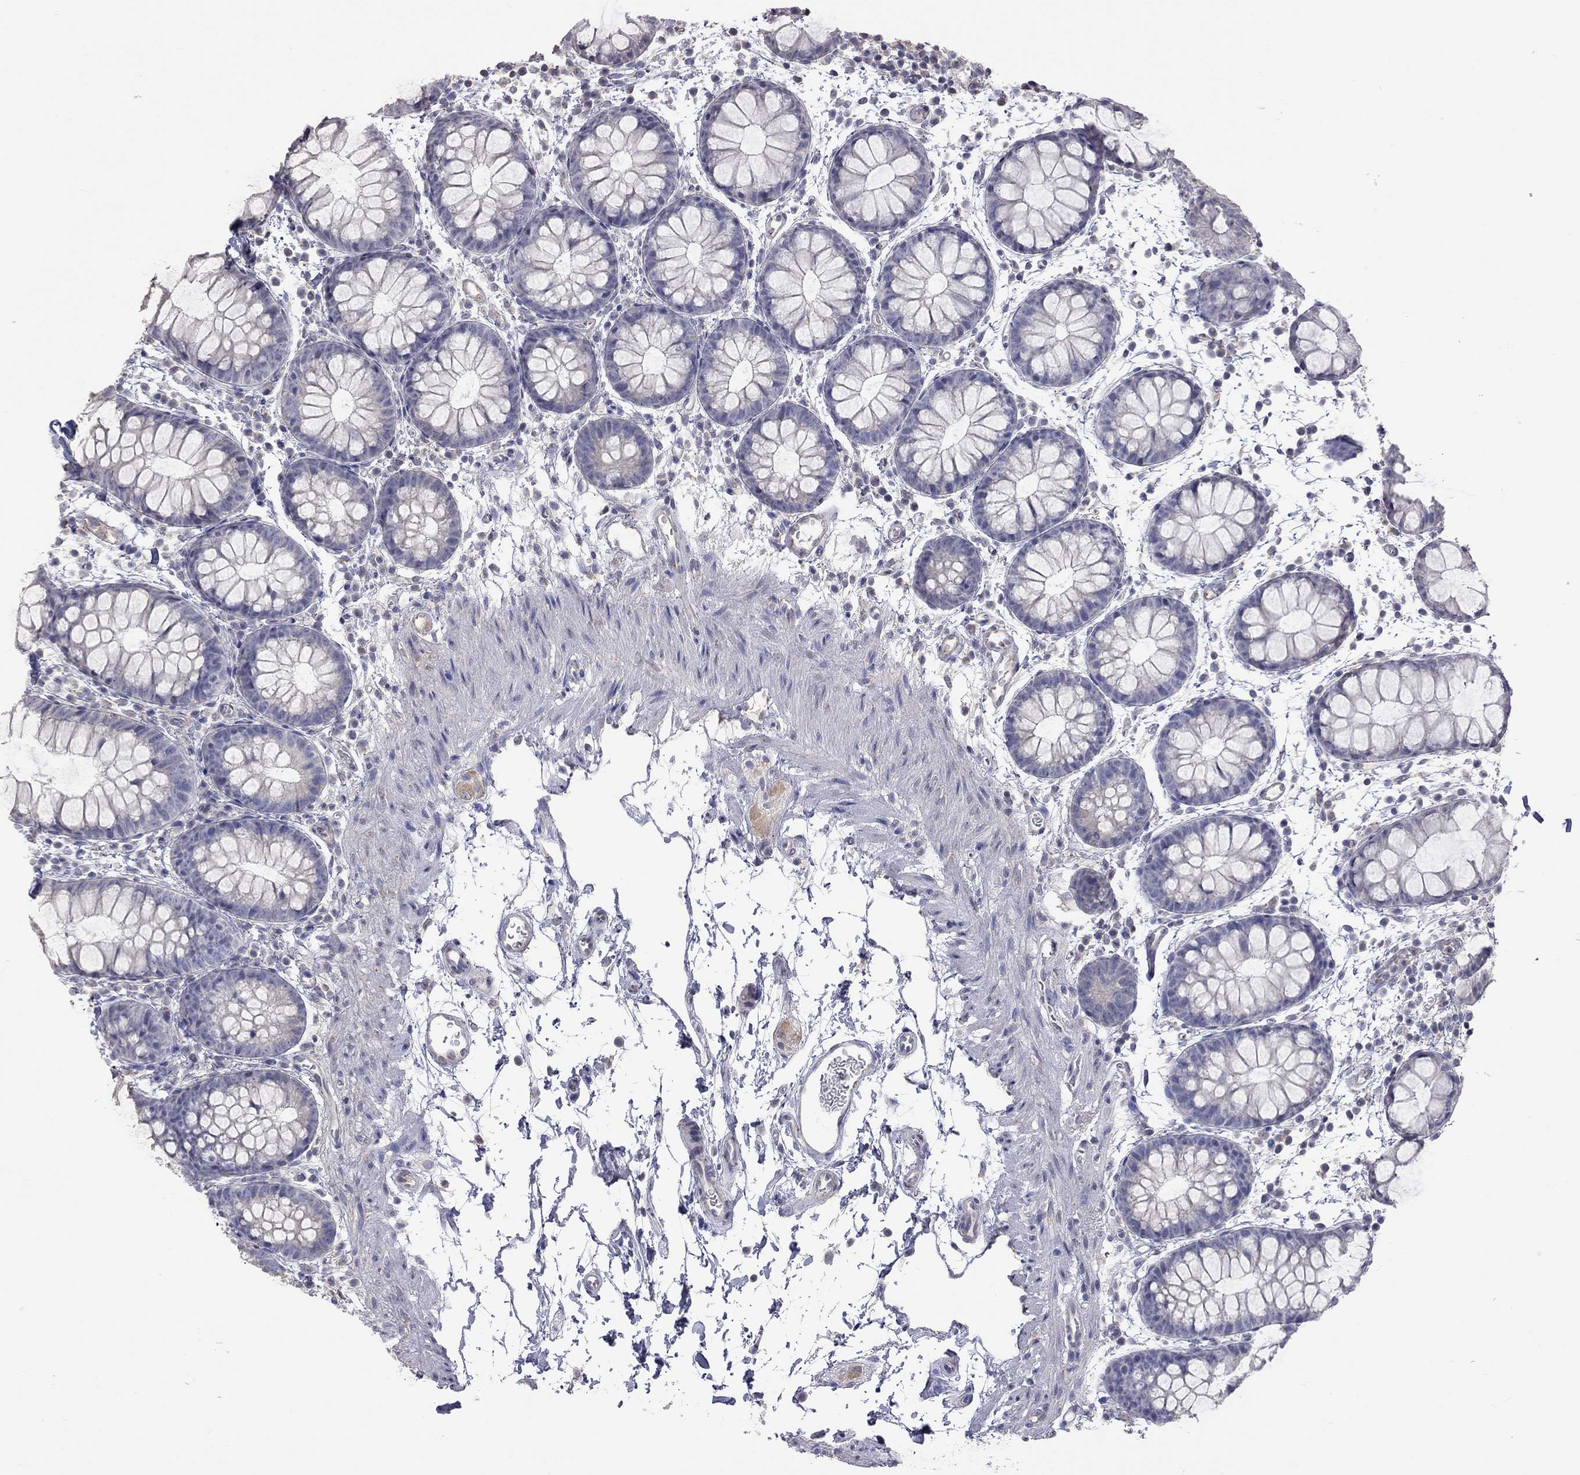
{"staining": {"intensity": "negative", "quantity": "none", "location": "none"}, "tissue": "rectum", "cell_type": "Glandular cells", "image_type": "normal", "snomed": [{"axis": "morphology", "description": "Normal tissue, NOS"}, {"axis": "topography", "description": "Rectum"}], "caption": "DAB immunohistochemical staining of normal human rectum displays no significant positivity in glandular cells.", "gene": "OPRK1", "patient": {"sex": "male", "age": 57}}